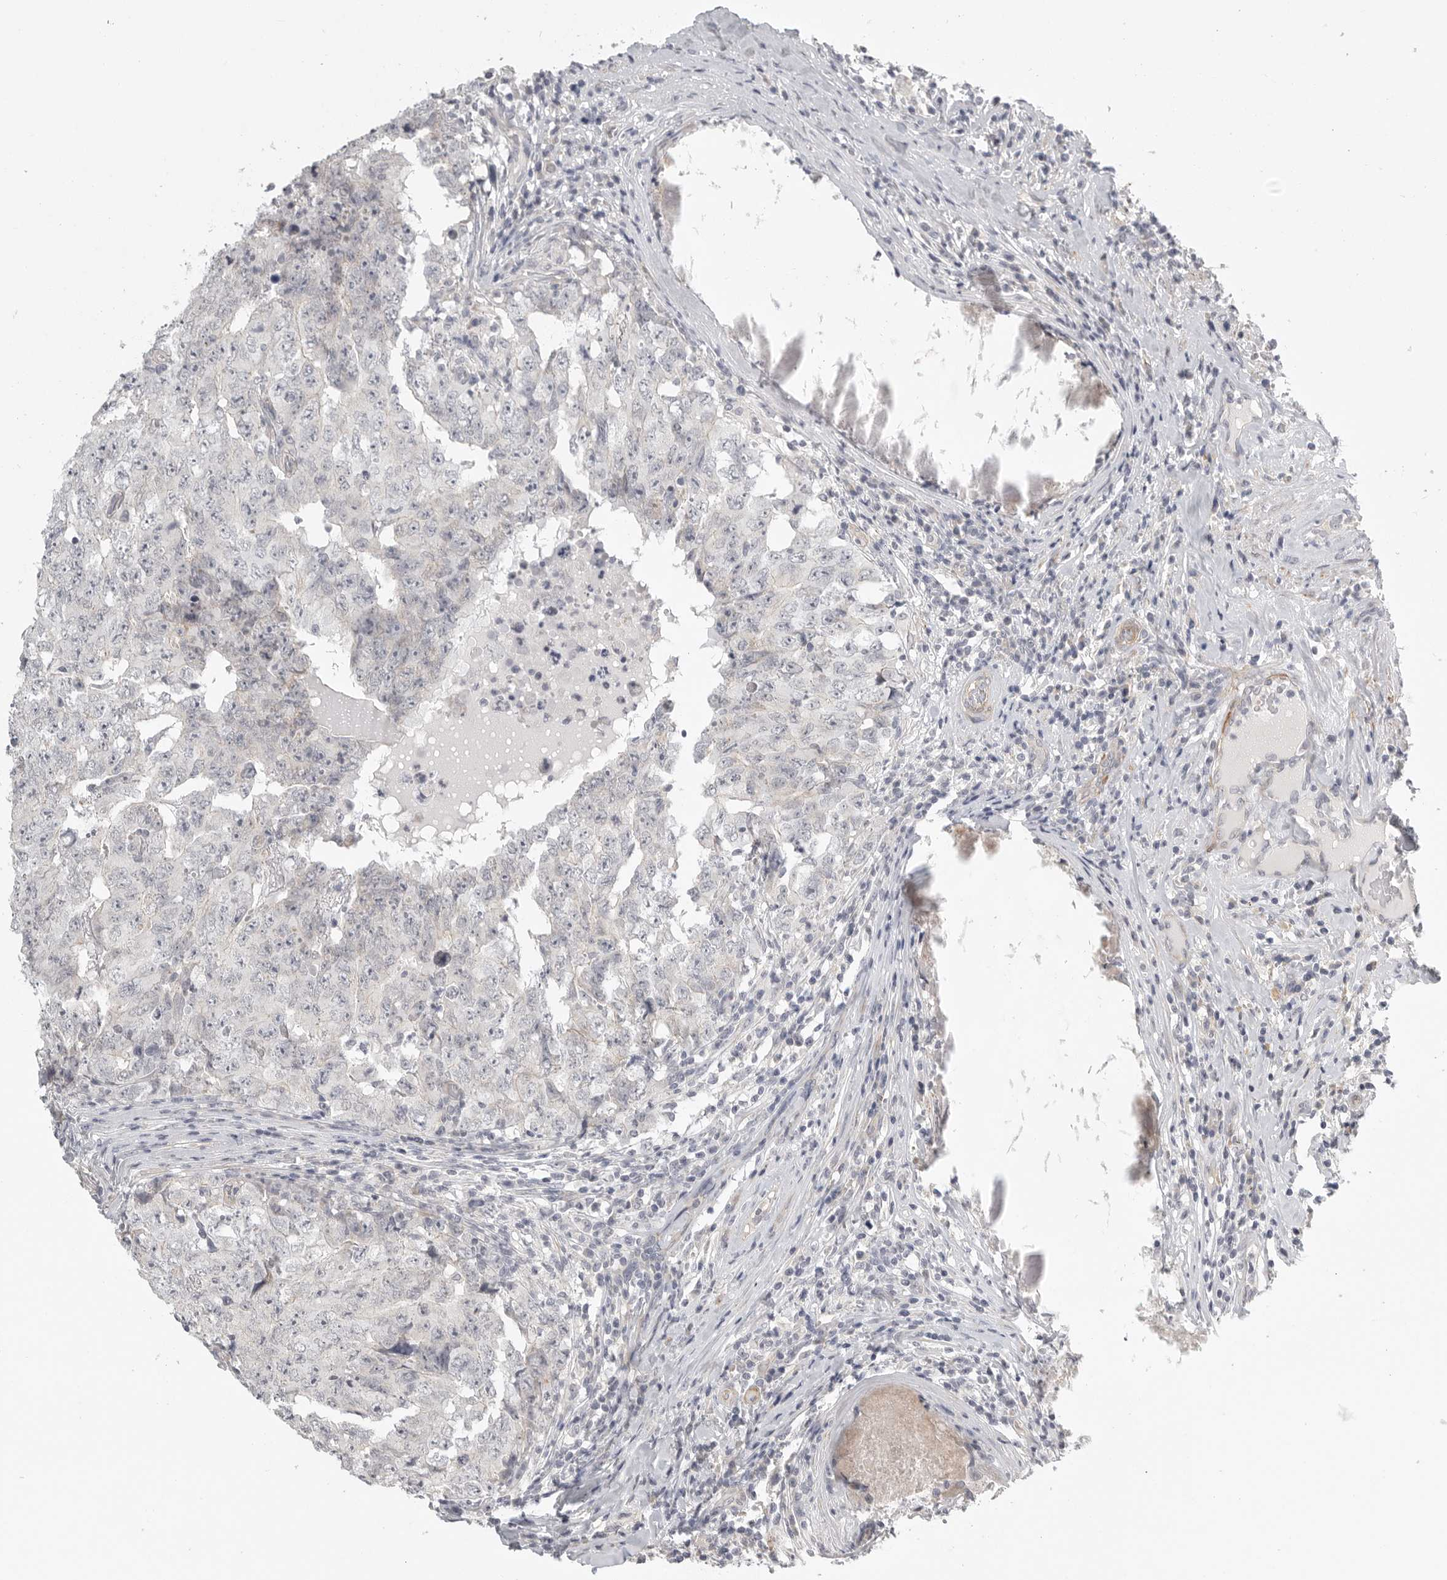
{"staining": {"intensity": "negative", "quantity": "none", "location": "none"}, "tissue": "testis cancer", "cell_type": "Tumor cells", "image_type": "cancer", "snomed": [{"axis": "morphology", "description": "Carcinoma, Embryonal, NOS"}, {"axis": "topography", "description": "Testis"}], "caption": "Tumor cells are negative for protein expression in human testis embryonal carcinoma.", "gene": "STAB2", "patient": {"sex": "male", "age": 26}}